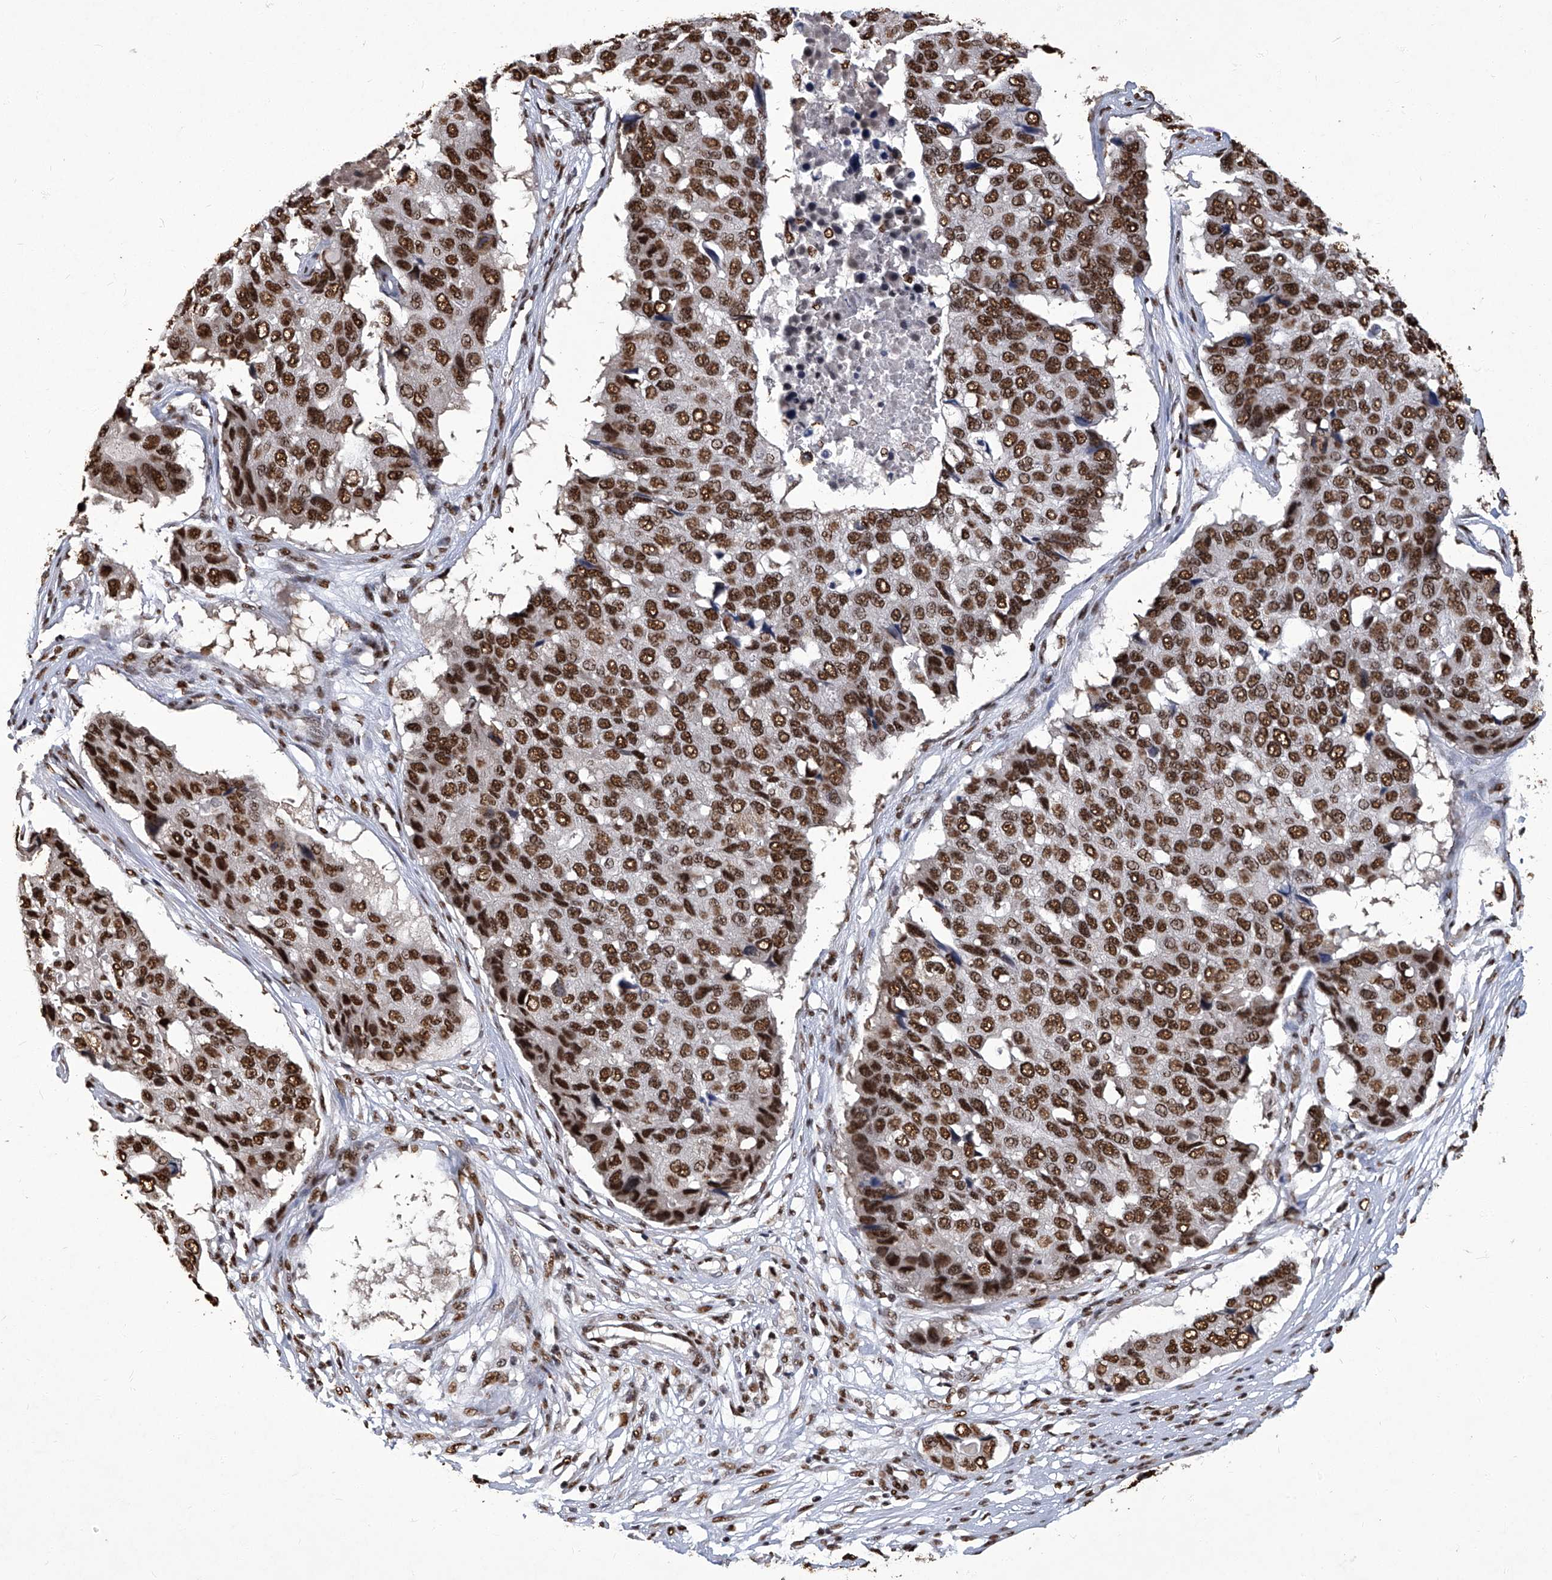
{"staining": {"intensity": "strong", "quantity": ">75%", "location": "nuclear"}, "tissue": "pancreatic cancer", "cell_type": "Tumor cells", "image_type": "cancer", "snomed": [{"axis": "morphology", "description": "Adenocarcinoma, NOS"}, {"axis": "topography", "description": "Pancreas"}], "caption": "Immunohistochemistry (IHC) of human adenocarcinoma (pancreatic) shows high levels of strong nuclear expression in about >75% of tumor cells. The staining is performed using DAB brown chromogen to label protein expression. The nuclei are counter-stained blue using hematoxylin.", "gene": "HBP1", "patient": {"sex": "male", "age": 50}}